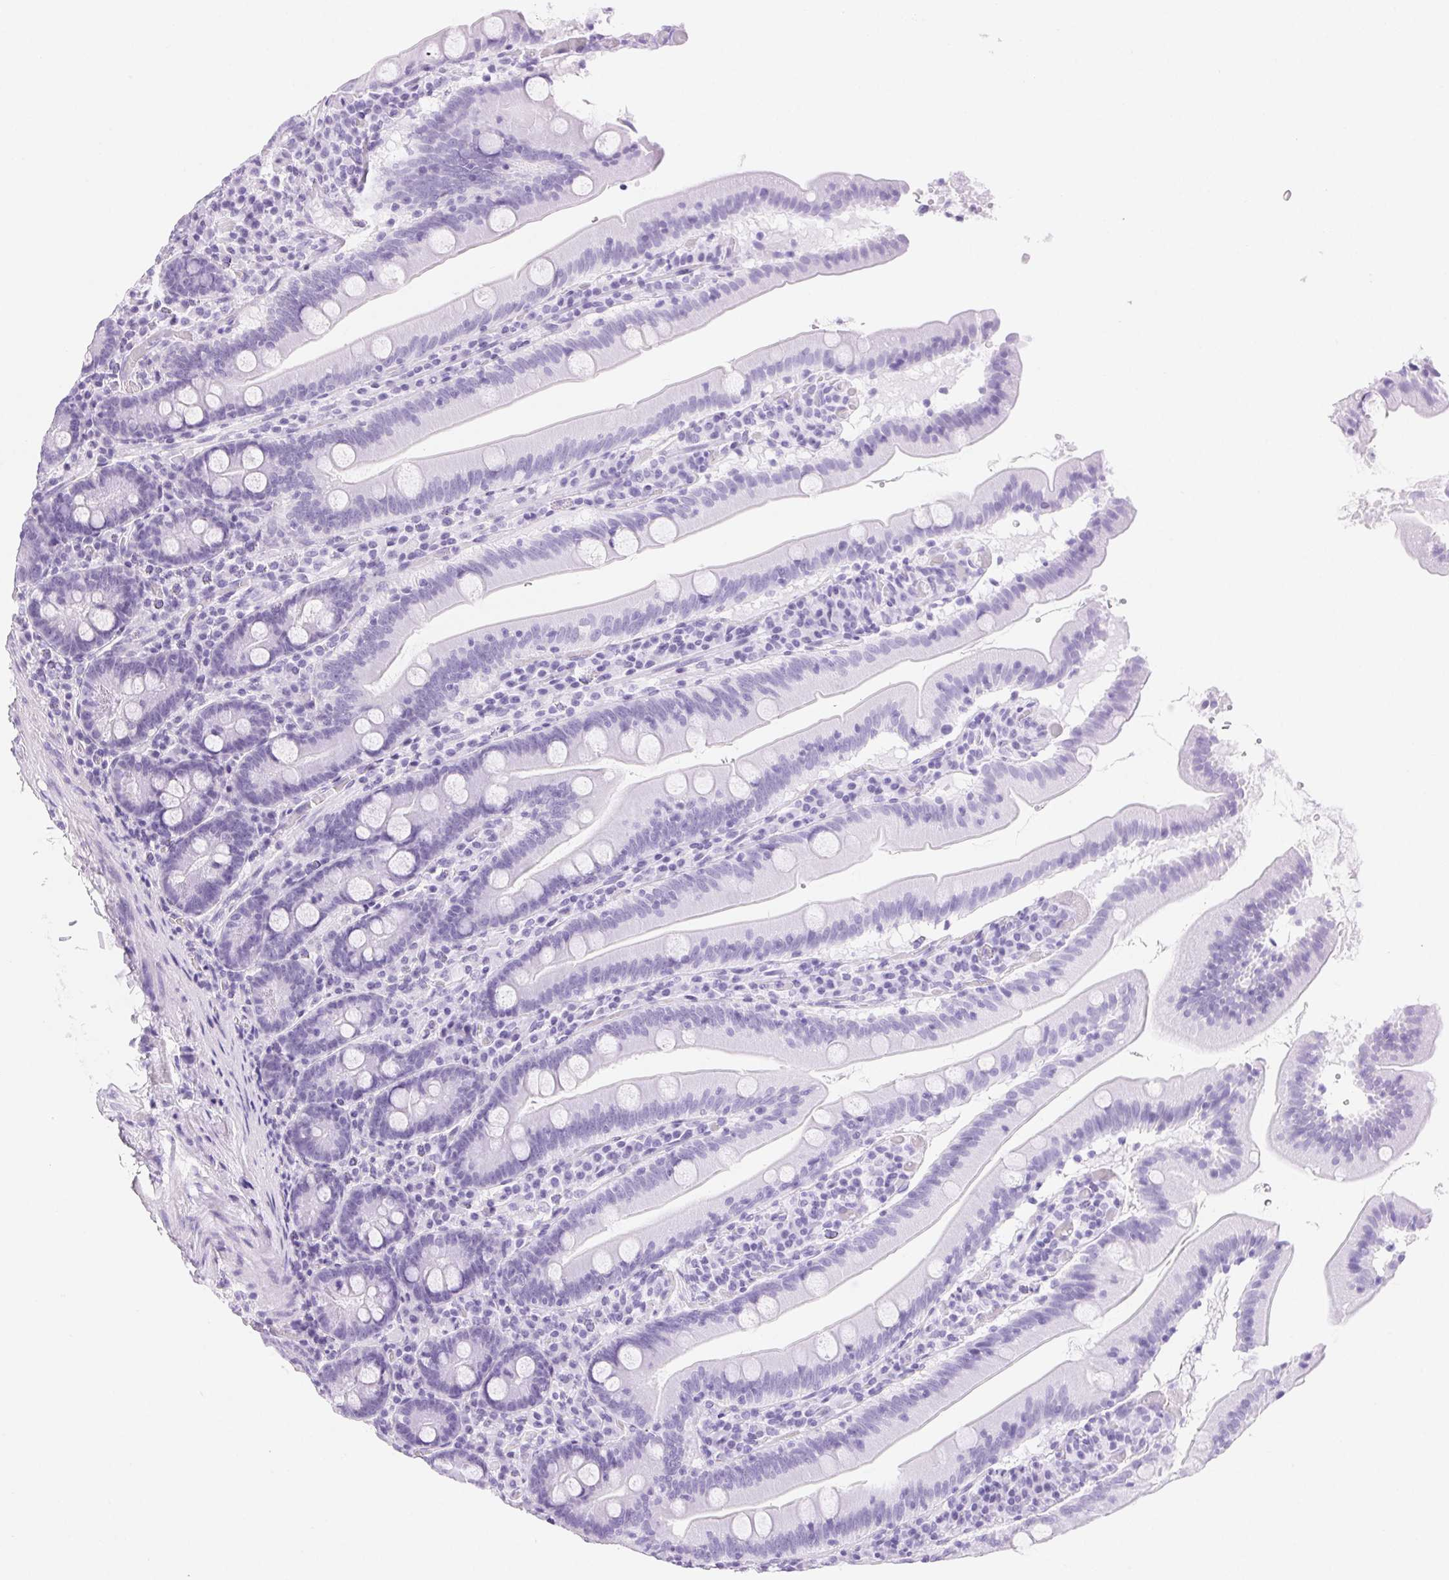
{"staining": {"intensity": "negative", "quantity": "none", "location": "none"}, "tissue": "small intestine", "cell_type": "Glandular cells", "image_type": "normal", "snomed": [{"axis": "morphology", "description": "Normal tissue, NOS"}, {"axis": "topography", "description": "Small intestine"}], "caption": "Small intestine stained for a protein using IHC reveals no expression glandular cells.", "gene": "CLDN16", "patient": {"sex": "male", "age": 37}}